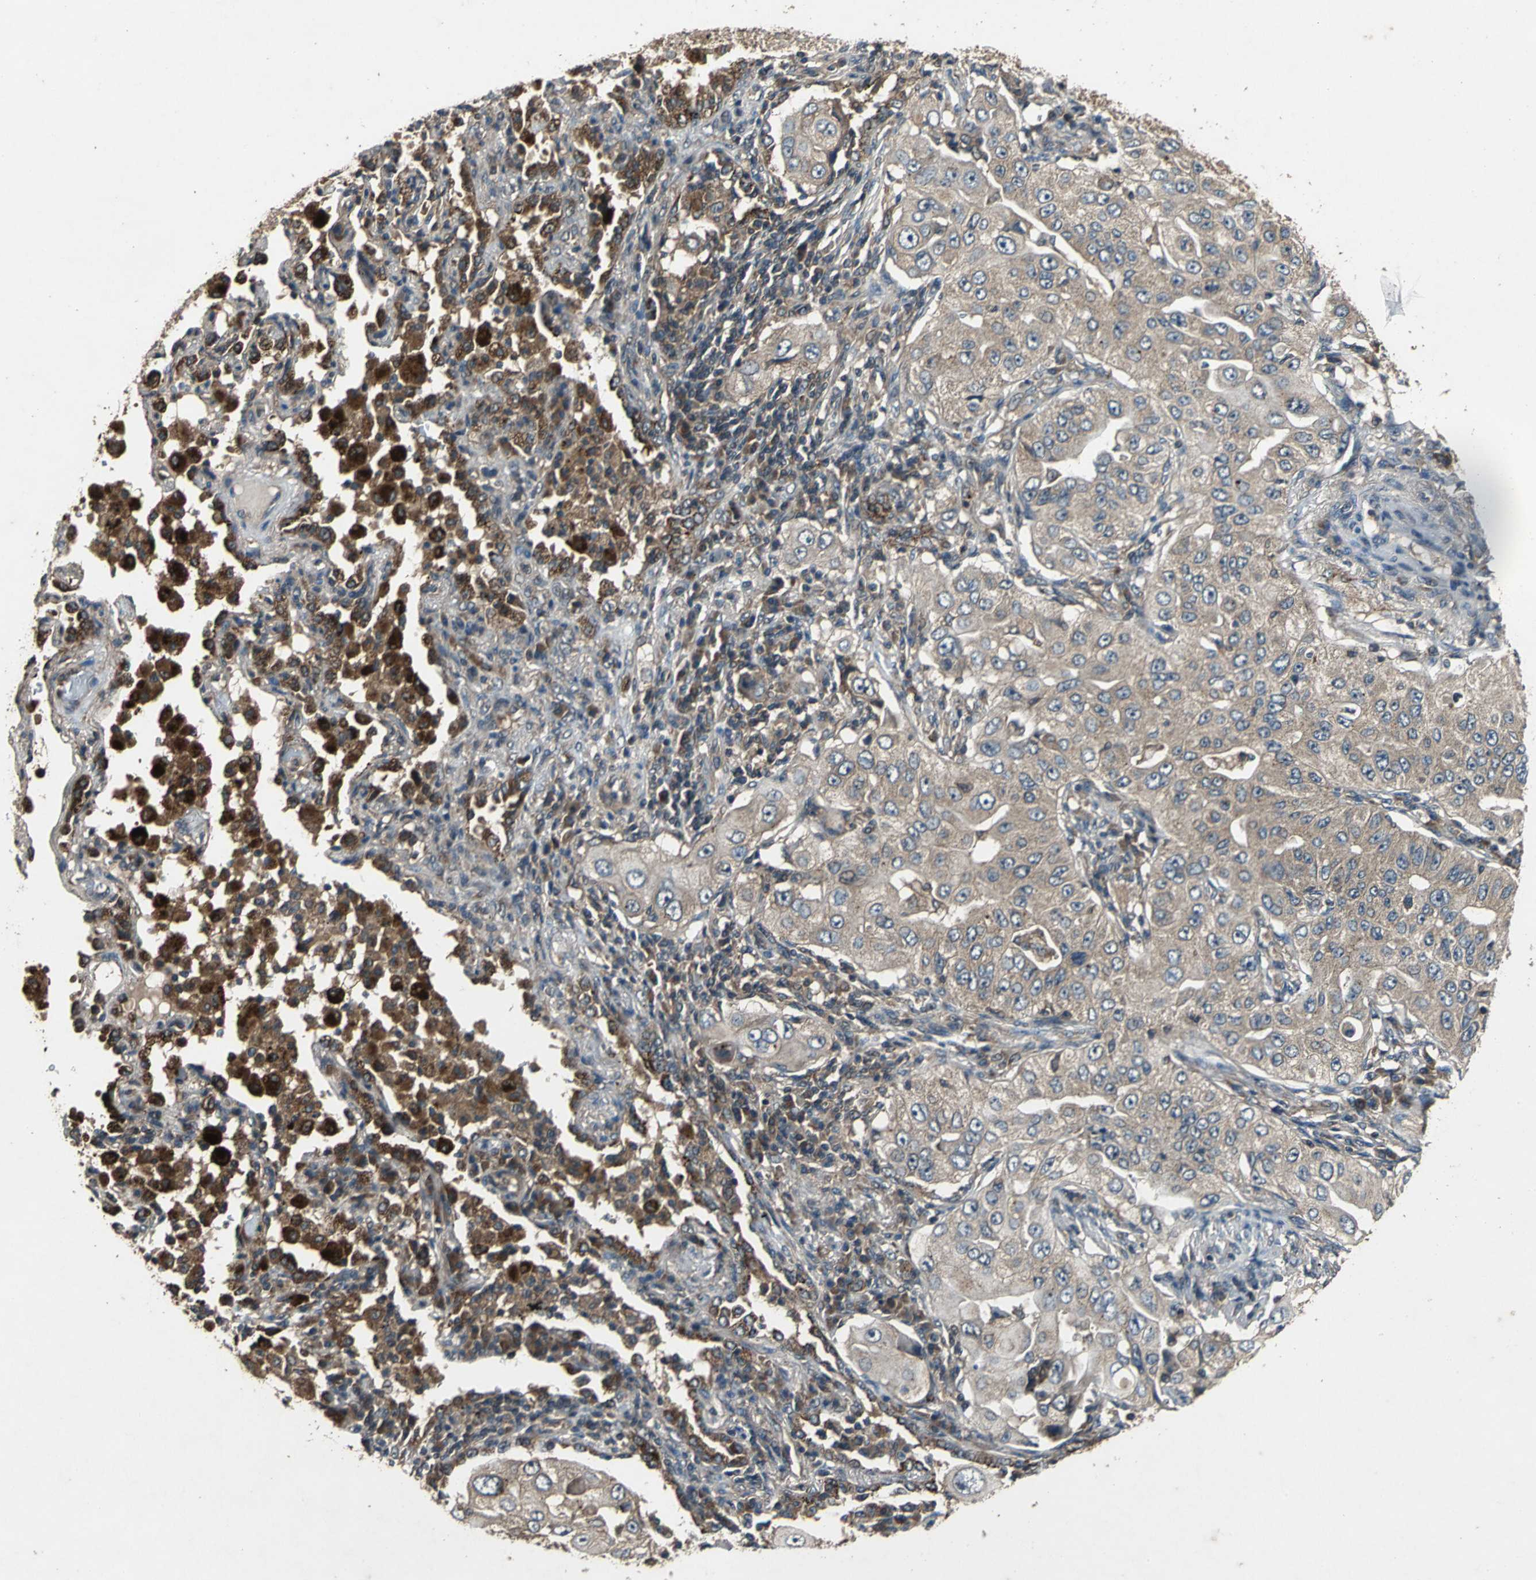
{"staining": {"intensity": "moderate", "quantity": ">75%", "location": "cytoplasmic/membranous"}, "tissue": "lung cancer", "cell_type": "Tumor cells", "image_type": "cancer", "snomed": [{"axis": "morphology", "description": "Adenocarcinoma, NOS"}, {"axis": "topography", "description": "Lung"}], "caption": "Human lung adenocarcinoma stained with a protein marker reveals moderate staining in tumor cells.", "gene": "ZNF608", "patient": {"sex": "male", "age": 84}}